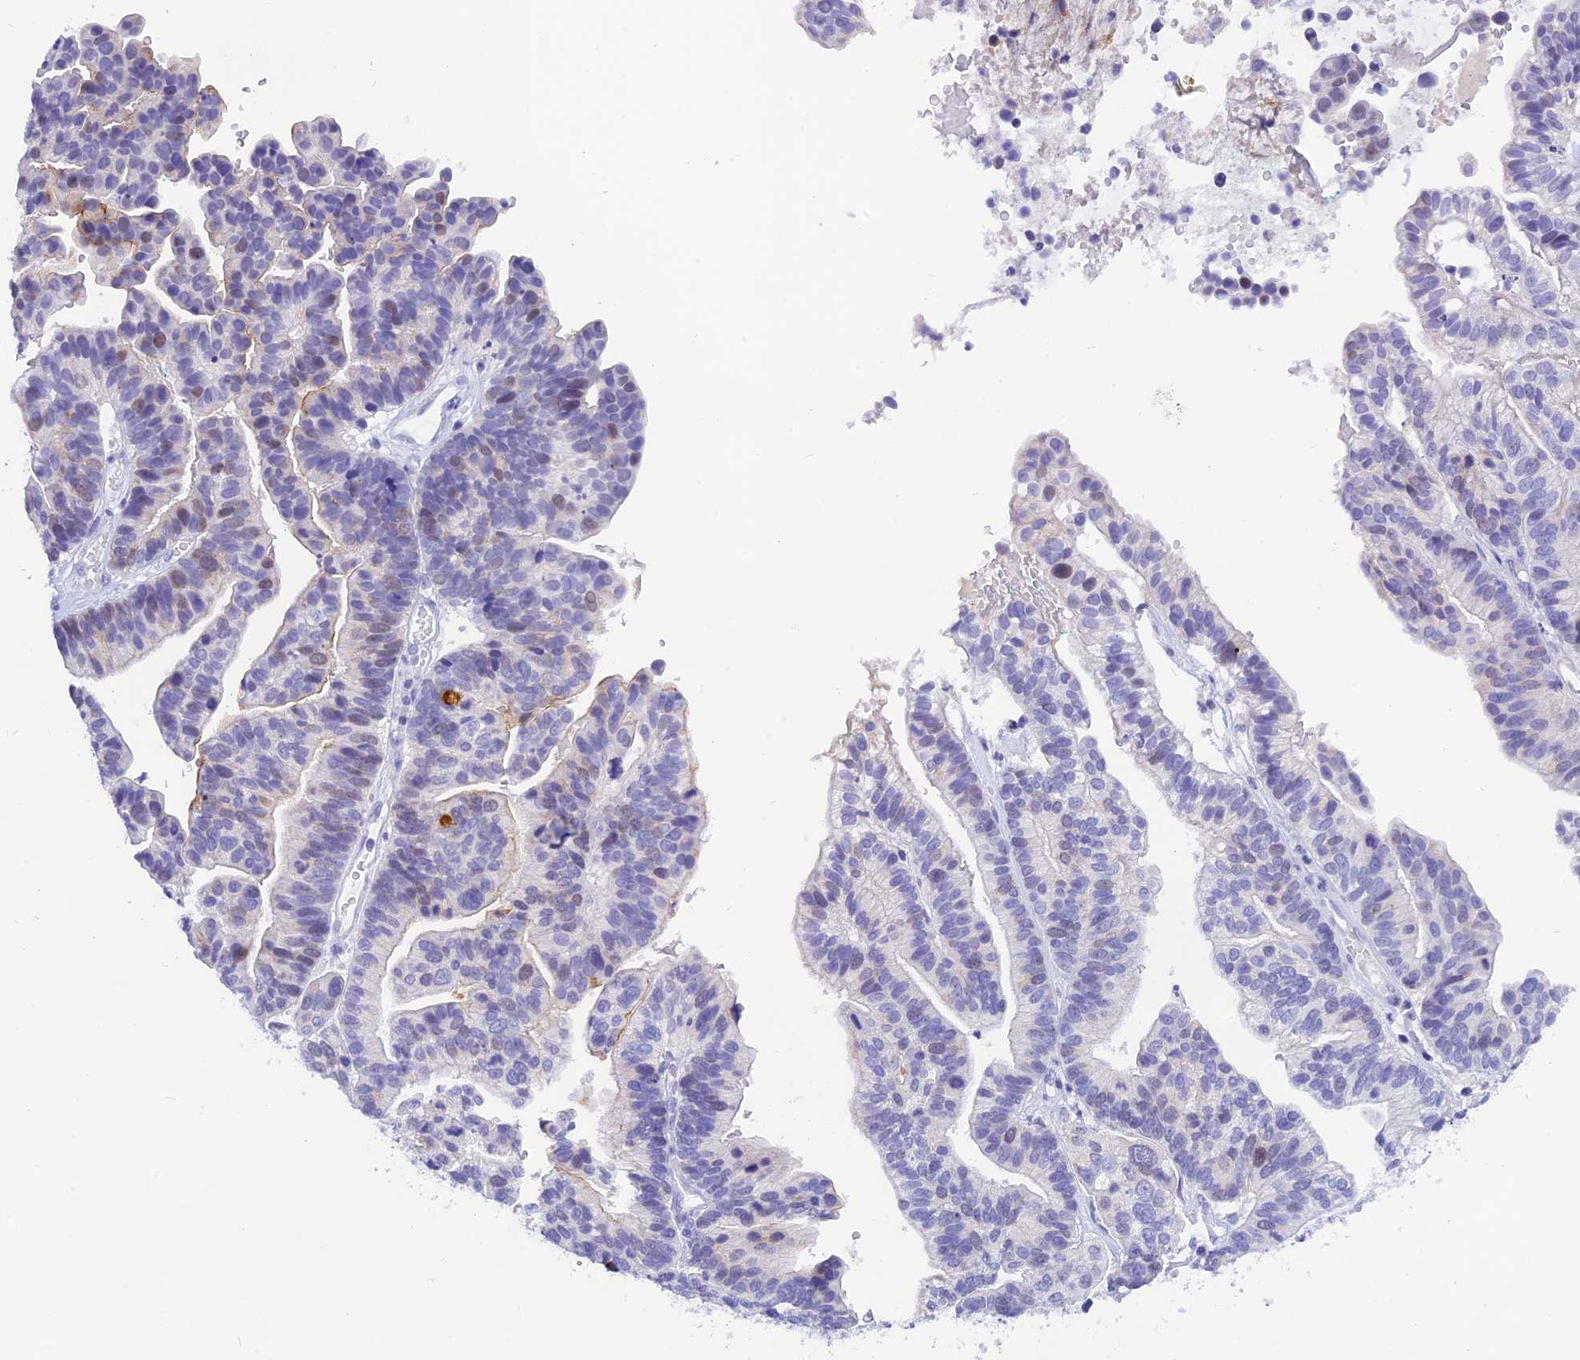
{"staining": {"intensity": "negative", "quantity": "none", "location": "none"}, "tissue": "ovarian cancer", "cell_type": "Tumor cells", "image_type": "cancer", "snomed": [{"axis": "morphology", "description": "Cystadenocarcinoma, serous, NOS"}, {"axis": "topography", "description": "Ovary"}], "caption": "Micrograph shows no protein positivity in tumor cells of ovarian cancer tissue.", "gene": "KDELR3", "patient": {"sex": "female", "age": 56}}